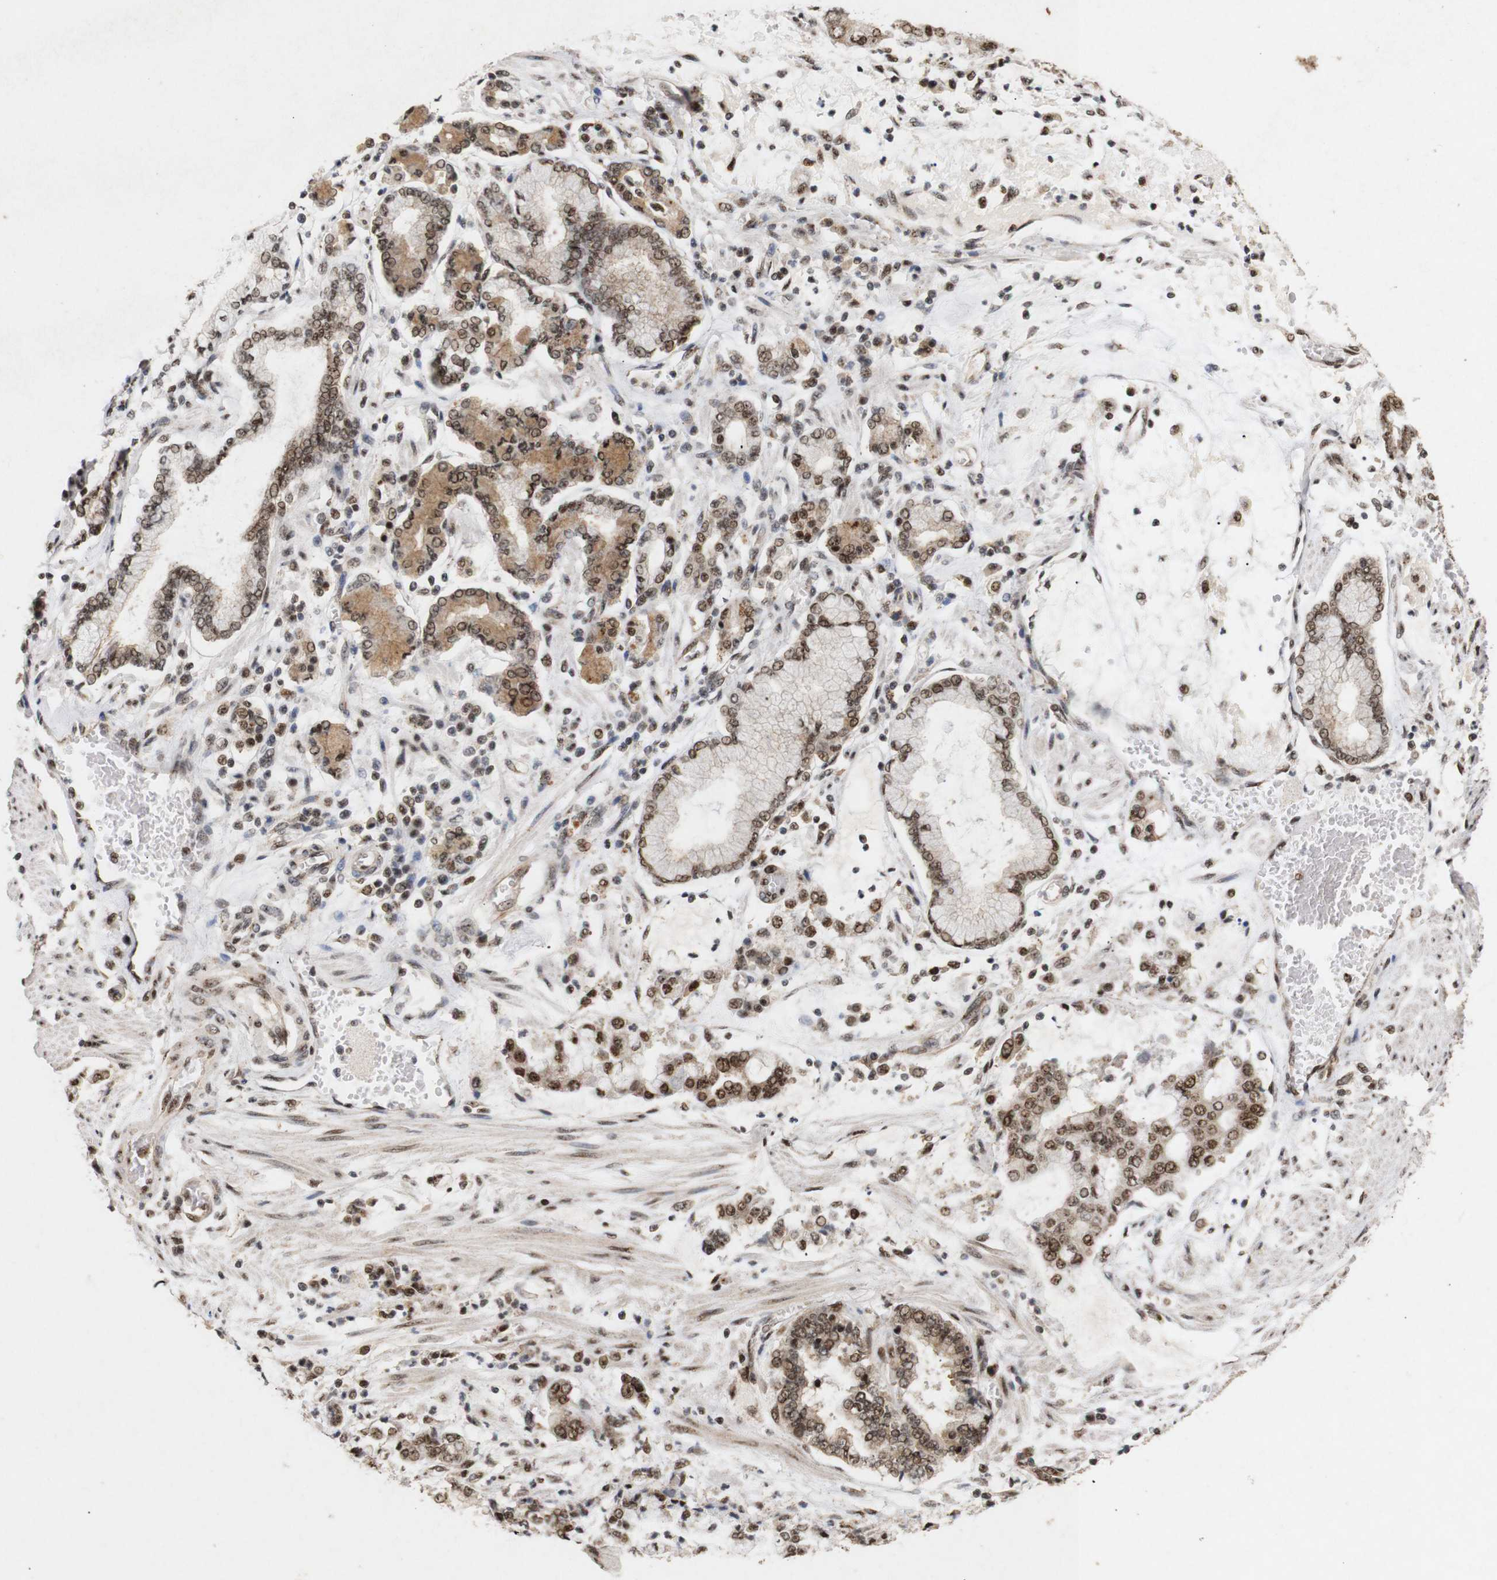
{"staining": {"intensity": "moderate", "quantity": ">75%", "location": "nuclear"}, "tissue": "stomach cancer", "cell_type": "Tumor cells", "image_type": "cancer", "snomed": [{"axis": "morphology", "description": "Adenocarcinoma, NOS"}, {"axis": "topography", "description": "Stomach"}], "caption": "Tumor cells show moderate nuclear staining in approximately >75% of cells in adenocarcinoma (stomach).", "gene": "PYM1", "patient": {"sex": "male", "age": 76}}